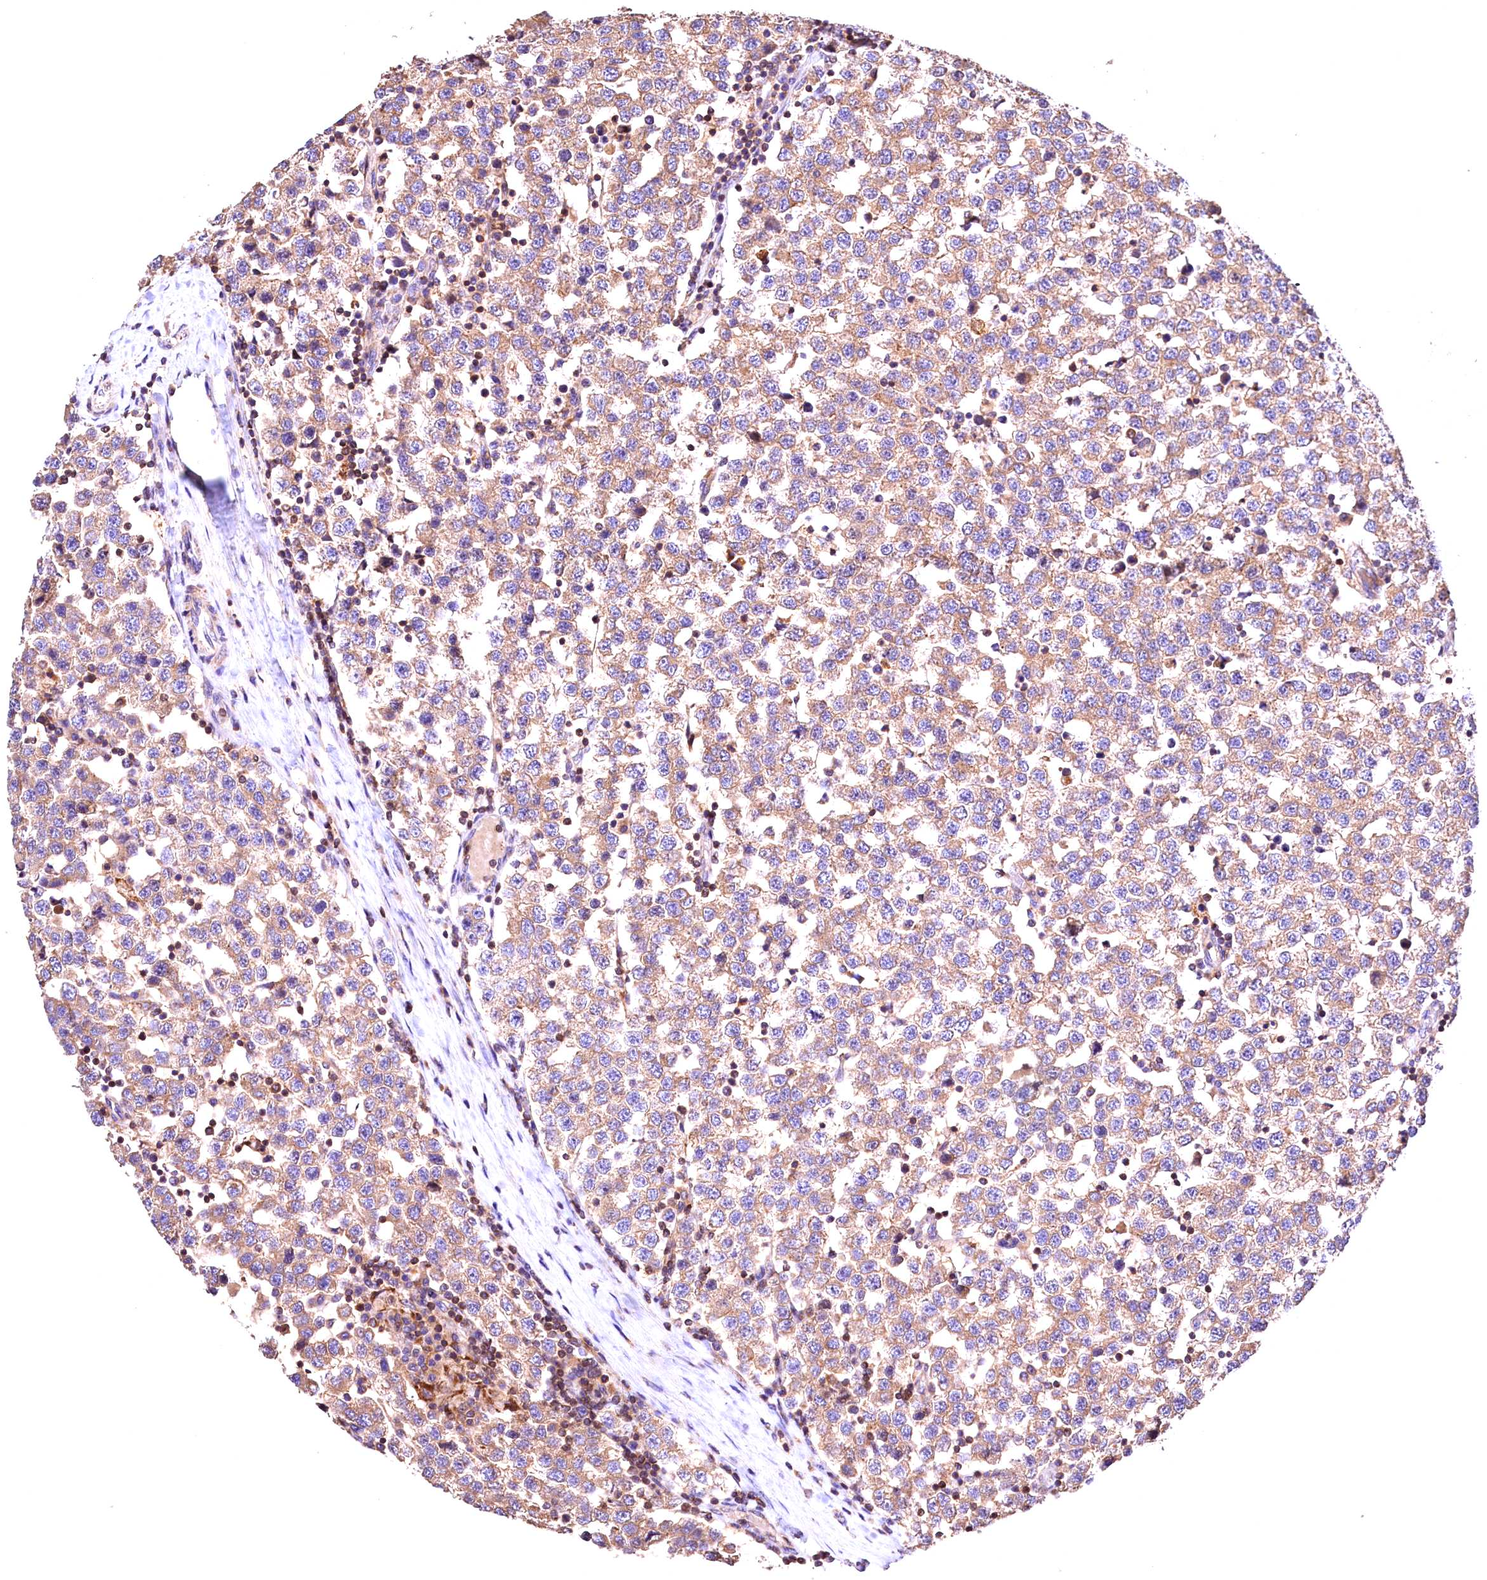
{"staining": {"intensity": "moderate", "quantity": ">75%", "location": "cytoplasmic/membranous"}, "tissue": "testis cancer", "cell_type": "Tumor cells", "image_type": "cancer", "snomed": [{"axis": "morphology", "description": "Seminoma, NOS"}, {"axis": "topography", "description": "Testis"}], "caption": "Immunohistochemical staining of testis cancer shows medium levels of moderate cytoplasmic/membranous protein positivity in about >75% of tumor cells.", "gene": "KPTN", "patient": {"sex": "male", "age": 34}}